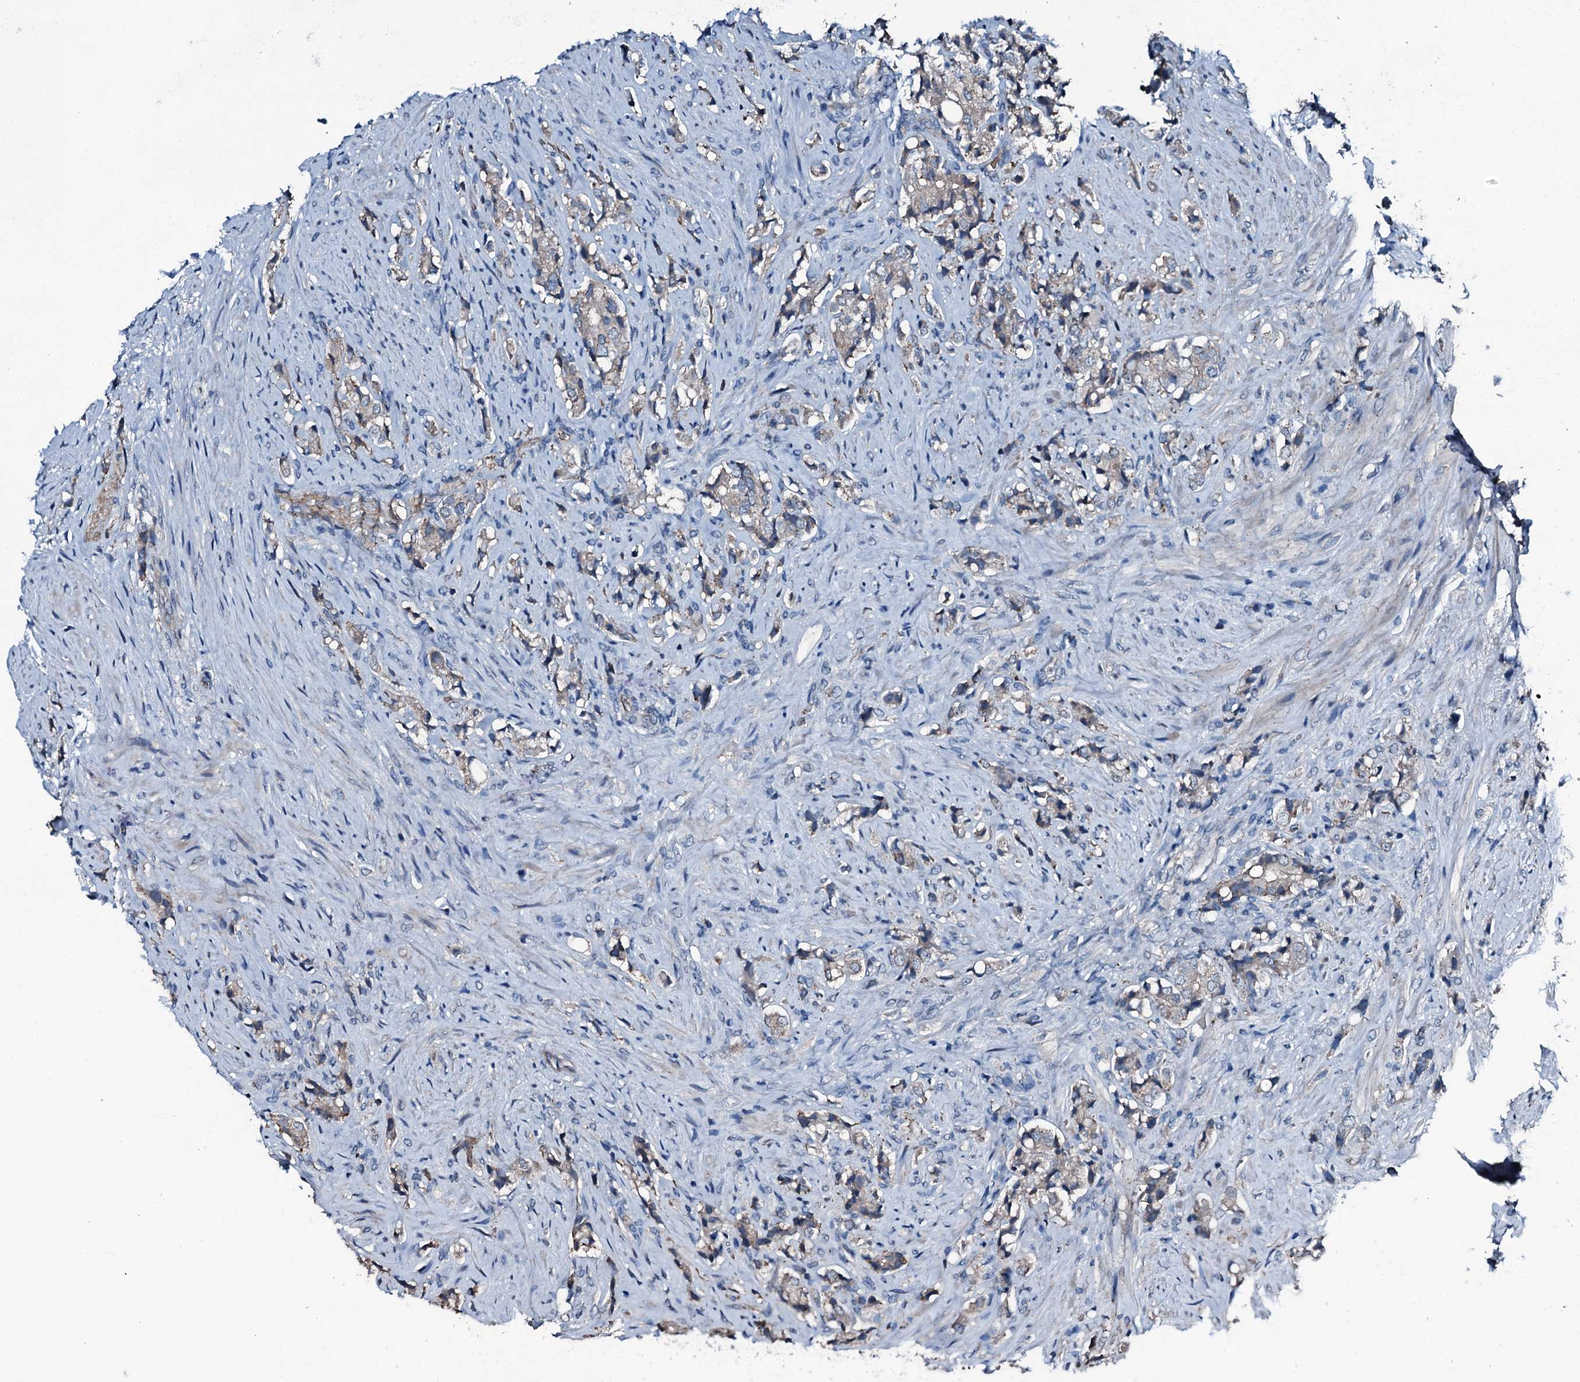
{"staining": {"intensity": "weak", "quantity": "25%-75%", "location": "cytoplasmic/membranous"}, "tissue": "prostate cancer", "cell_type": "Tumor cells", "image_type": "cancer", "snomed": [{"axis": "morphology", "description": "Adenocarcinoma, High grade"}, {"axis": "topography", "description": "Prostate"}], "caption": "An image of human prostate cancer (adenocarcinoma (high-grade)) stained for a protein demonstrates weak cytoplasmic/membranous brown staining in tumor cells.", "gene": "TRIM7", "patient": {"sex": "male", "age": 65}}